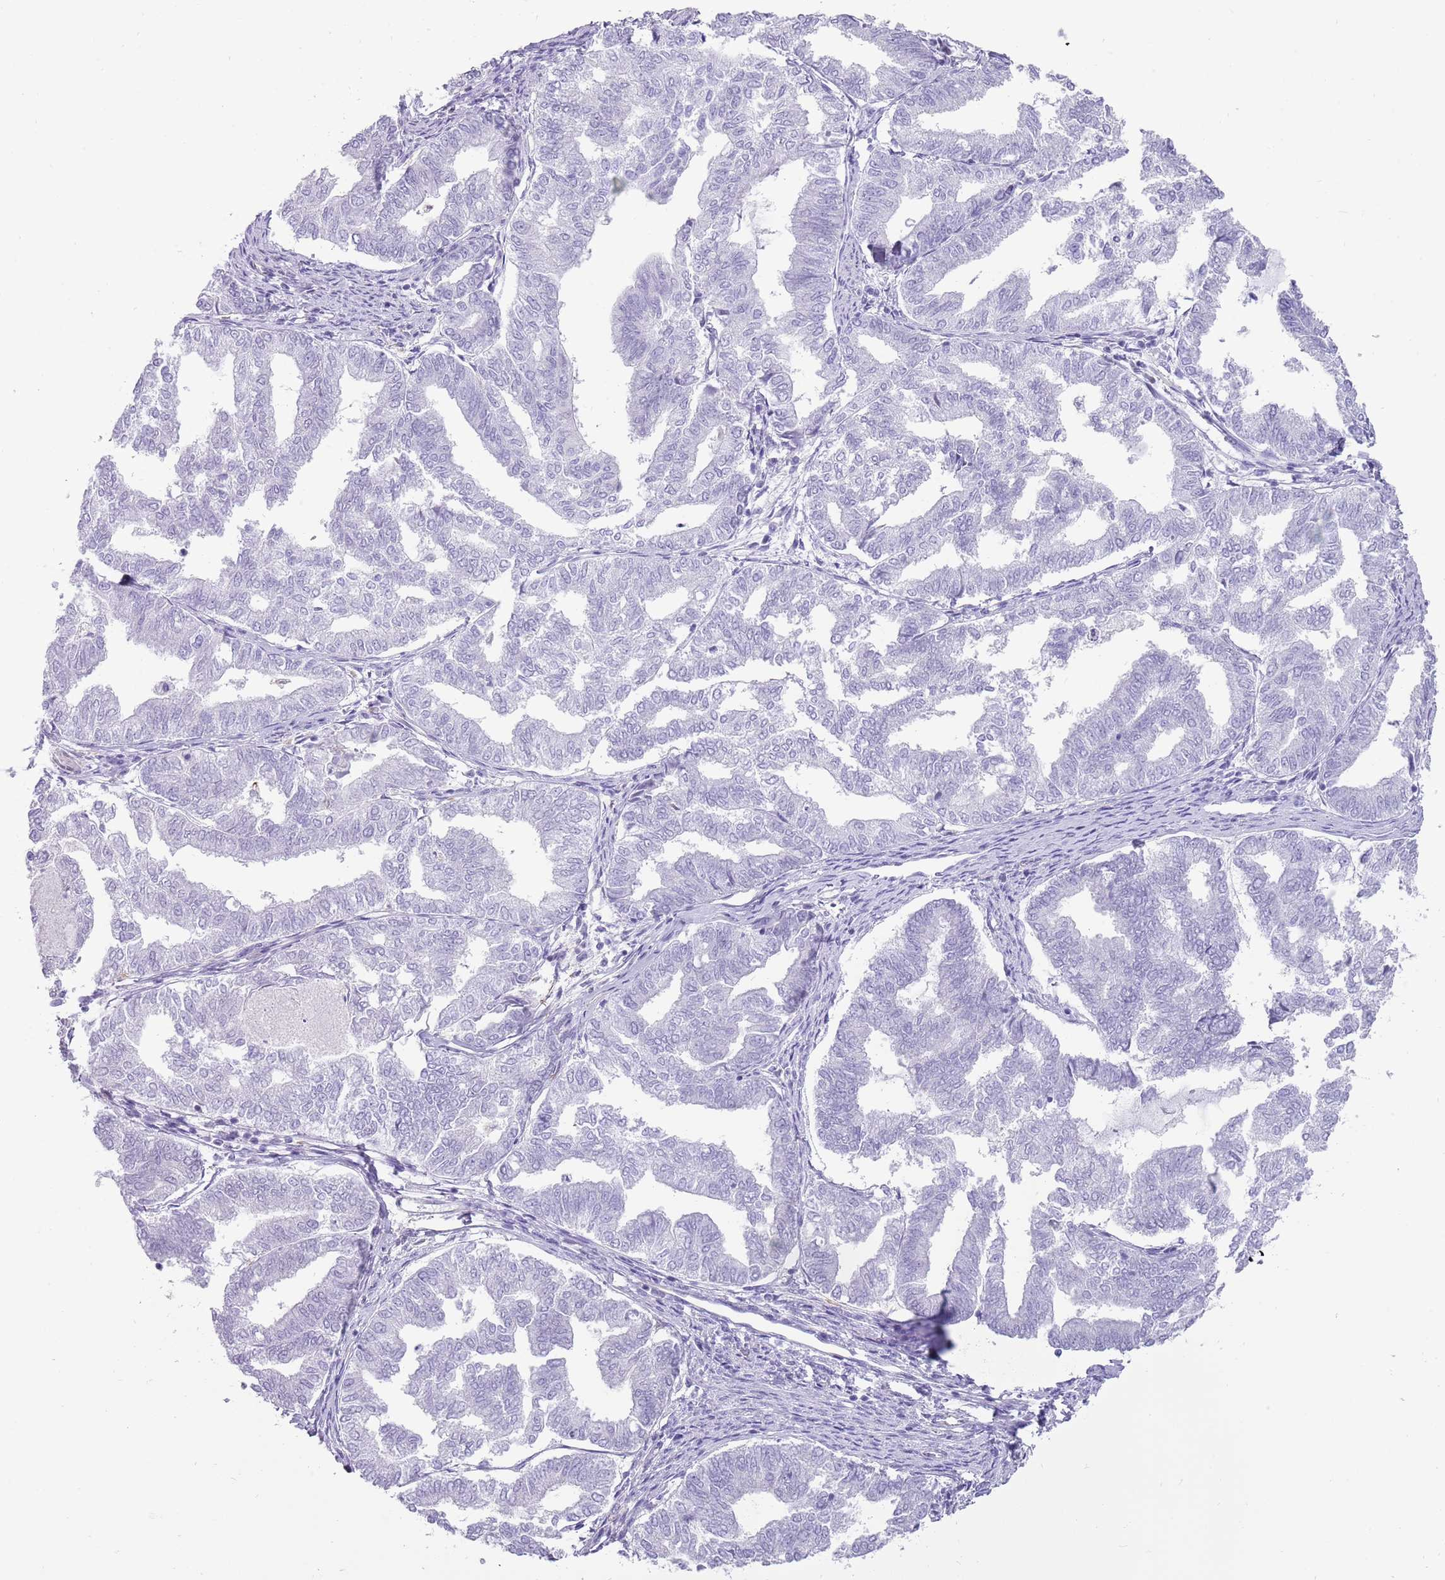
{"staining": {"intensity": "negative", "quantity": "none", "location": "none"}, "tissue": "endometrial cancer", "cell_type": "Tumor cells", "image_type": "cancer", "snomed": [{"axis": "morphology", "description": "Adenocarcinoma, NOS"}, {"axis": "topography", "description": "Endometrium"}], "caption": "High power microscopy photomicrograph of an IHC histopathology image of endometrial cancer (adenocarcinoma), revealing no significant positivity in tumor cells.", "gene": "NBPF3", "patient": {"sex": "female", "age": 79}}